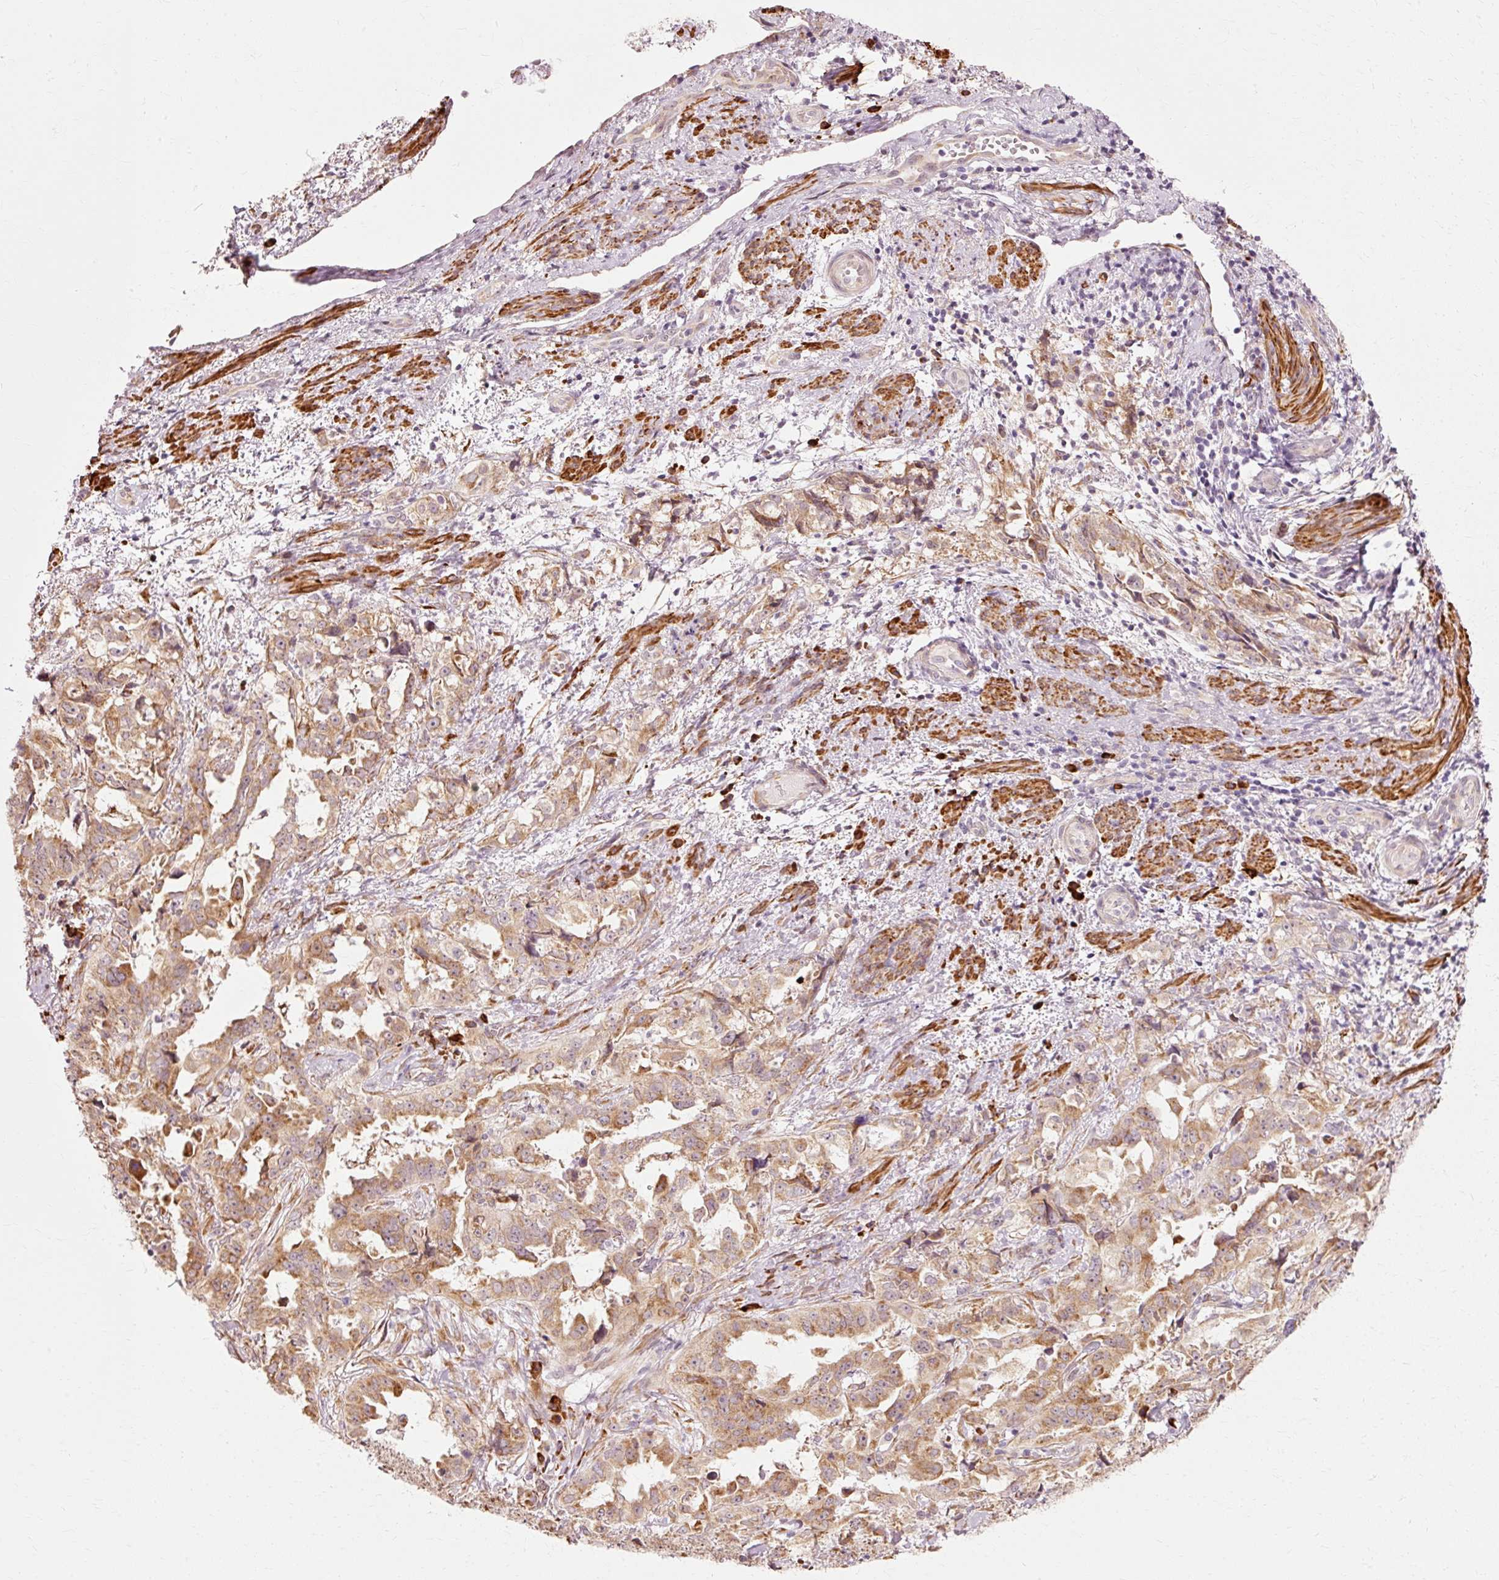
{"staining": {"intensity": "moderate", "quantity": ">75%", "location": "cytoplasmic/membranous"}, "tissue": "endometrial cancer", "cell_type": "Tumor cells", "image_type": "cancer", "snomed": [{"axis": "morphology", "description": "Adenocarcinoma, NOS"}, {"axis": "topography", "description": "Endometrium"}], "caption": "Adenocarcinoma (endometrial) tissue displays moderate cytoplasmic/membranous positivity in about >75% of tumor cells, visualized by immunohistochemistry.", "gene": "RGPD5", "patient": {"sex": "female", "age": 65}}